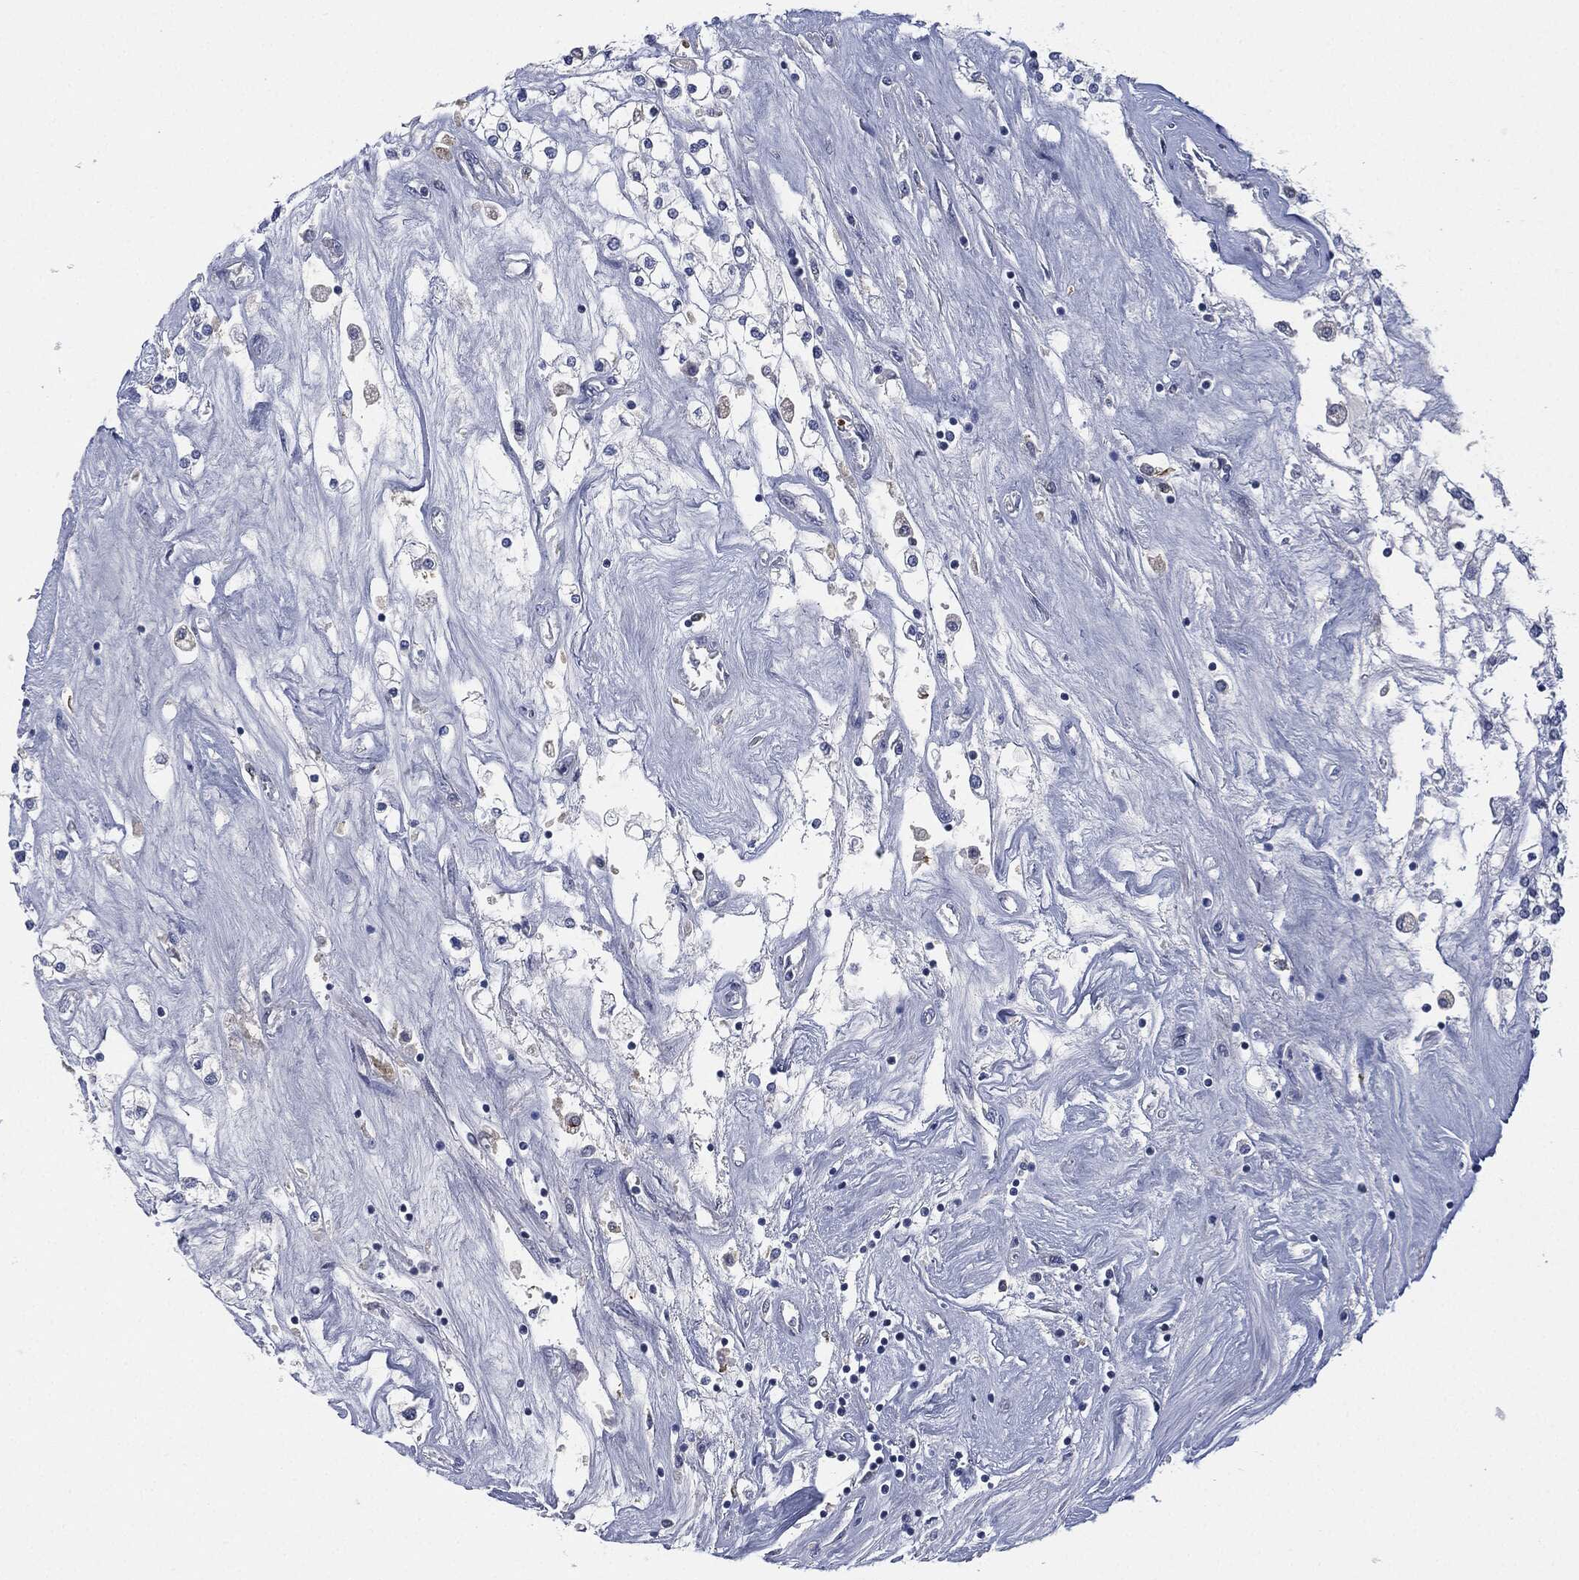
{"staining": {"intensity": "negative", "quantity": "none", "location": "none"}, "tissue": "renal cancer", "cell_type": "Tumor cells", "image_type": "cancer", "snomed": [{"axis": "morphology", "description": "Adenocarcinoma, NOS"}, {"axis": "topography", "description": "Kidney"}], "caption": "DAB (3,3'-diaminobenzidine) immunohistochemical staining of human adenocarcinoma (renal) exhibits no significant expression in tumor cells.", "gene": "SIGLEC9", "patient": {"sex": "male", "age": 80}}